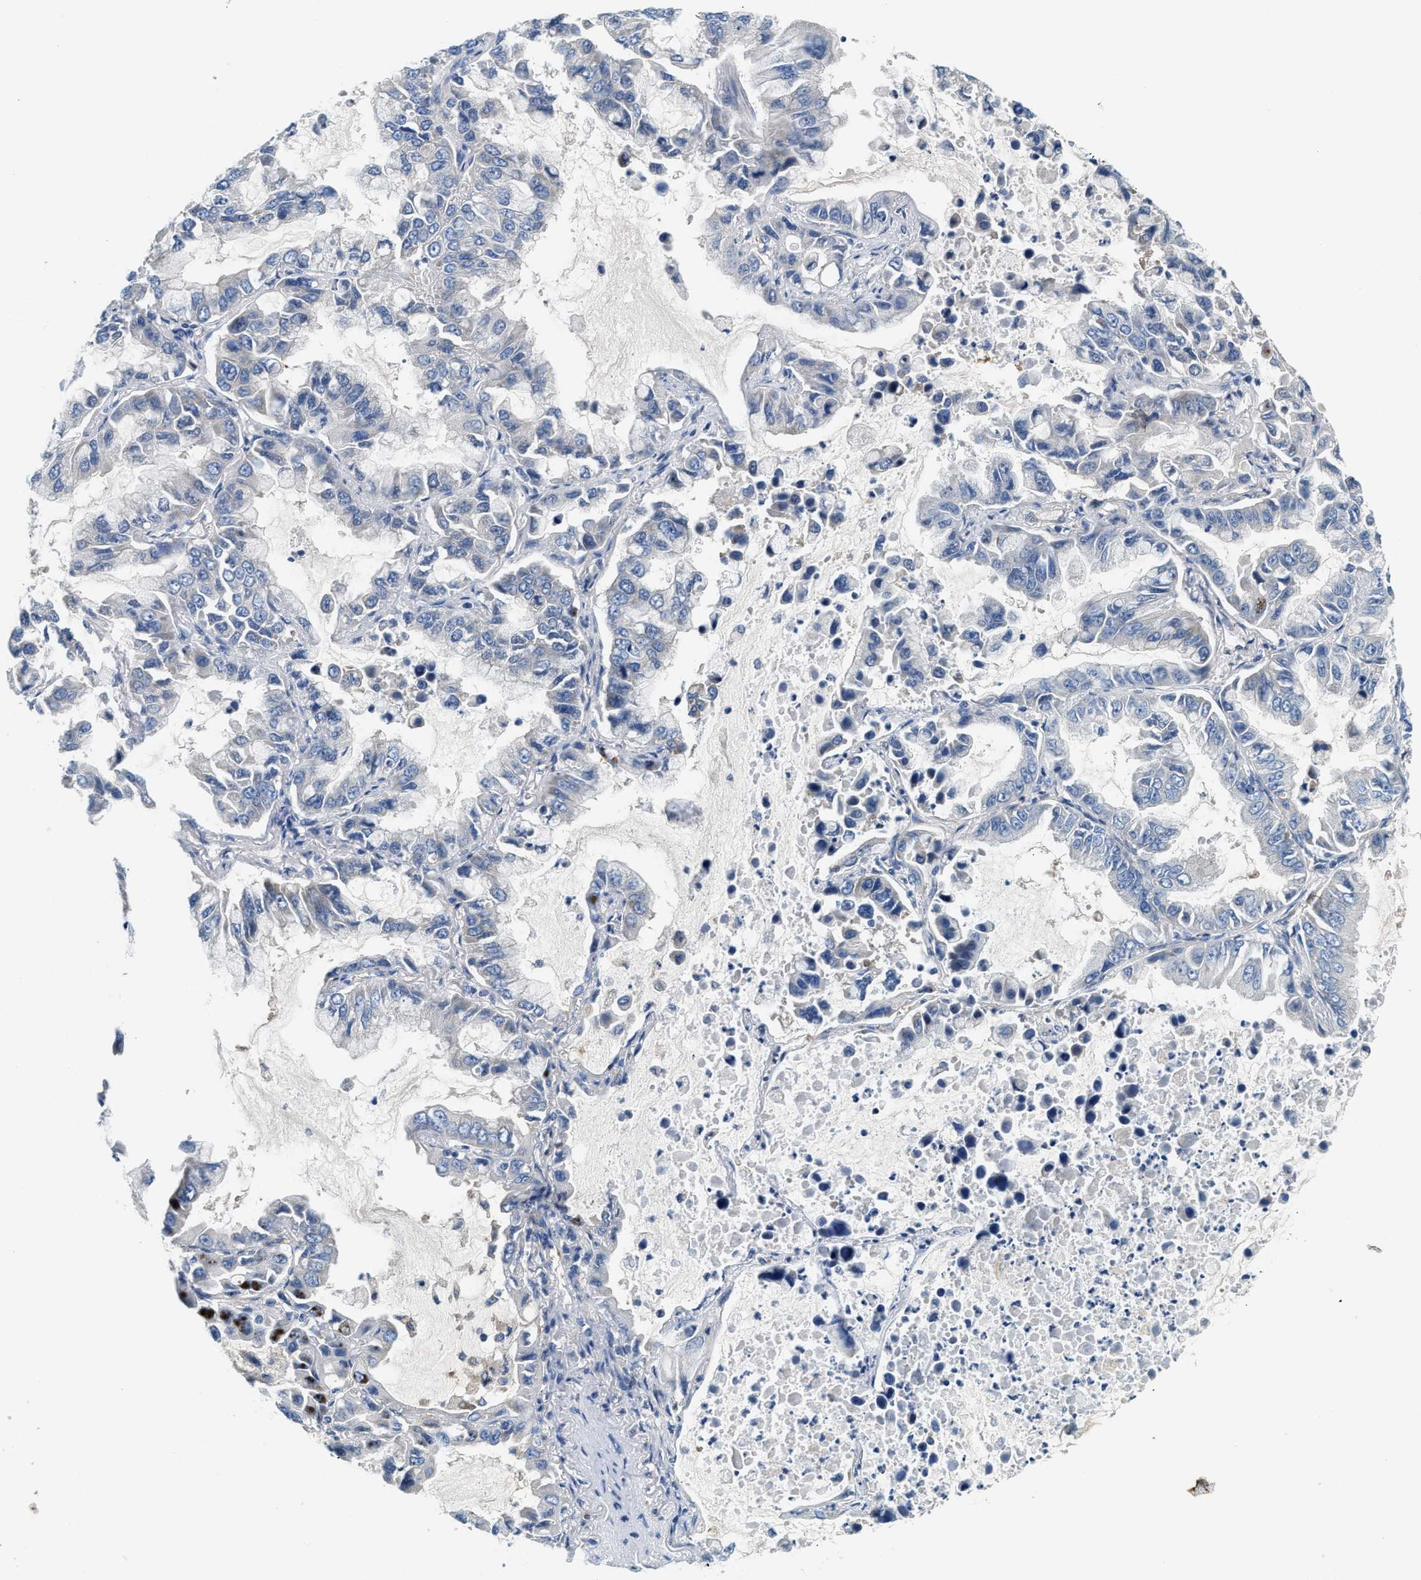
{"staining": {"intensity": "negative", "quantity": "none", "location": "none"}, "tissue": "lung cancer", "cell_type": "Tumor cells", "image_type": "cancer", "snomed": [{"axis": "morphology", "description": "Adenocarcinoma, NOS"}, {"axis": "topography", "description": "Lung"}], "caption": "Tumor cells show no significant protein positivity in adenocarcinoma (lung).", "gene": "NSUN7", "patient": {"sex": "male", "age": 64}}